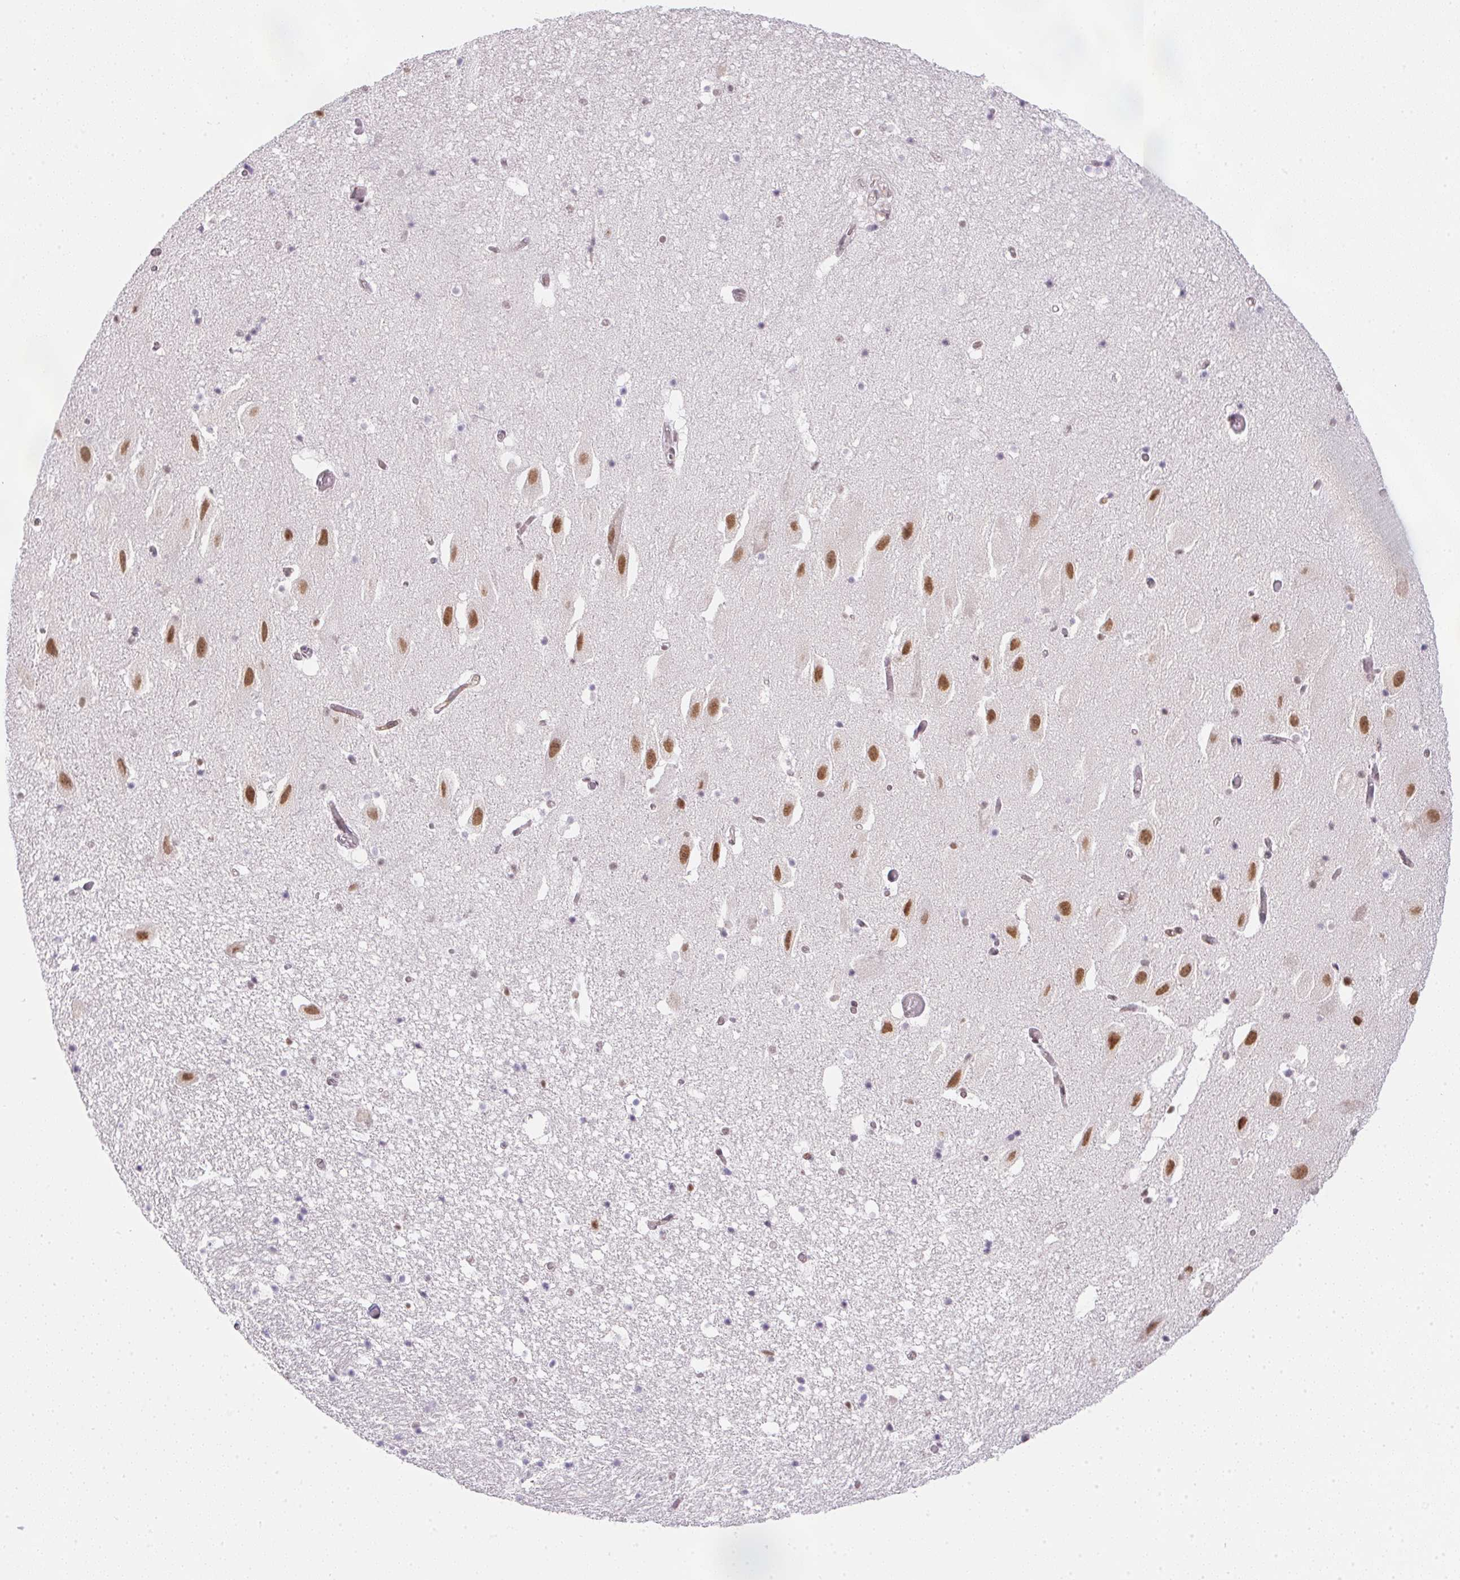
{"staining": {"intensity": "moderate", "quantity": "25%-75%", "location": "nuclear"}, "tissue": "hippocampus", "cell_type": "Glial cells", "image_type": "normal", "snomed": [{"axis": "morphology", "description": "Normal tissue, NOS"}, {"axis": "topography", "description": "Hippocampus"}], "caption": "Protein expression analysis of benign human hippocampus reveals moderate nuclear positivity in about 25%-75% of glial cells. (brown staining indicates protein expression, while blue staining denotes nuclei).", "gene": "SRSF7", "patient": {"sex": "male", "age": 26}}